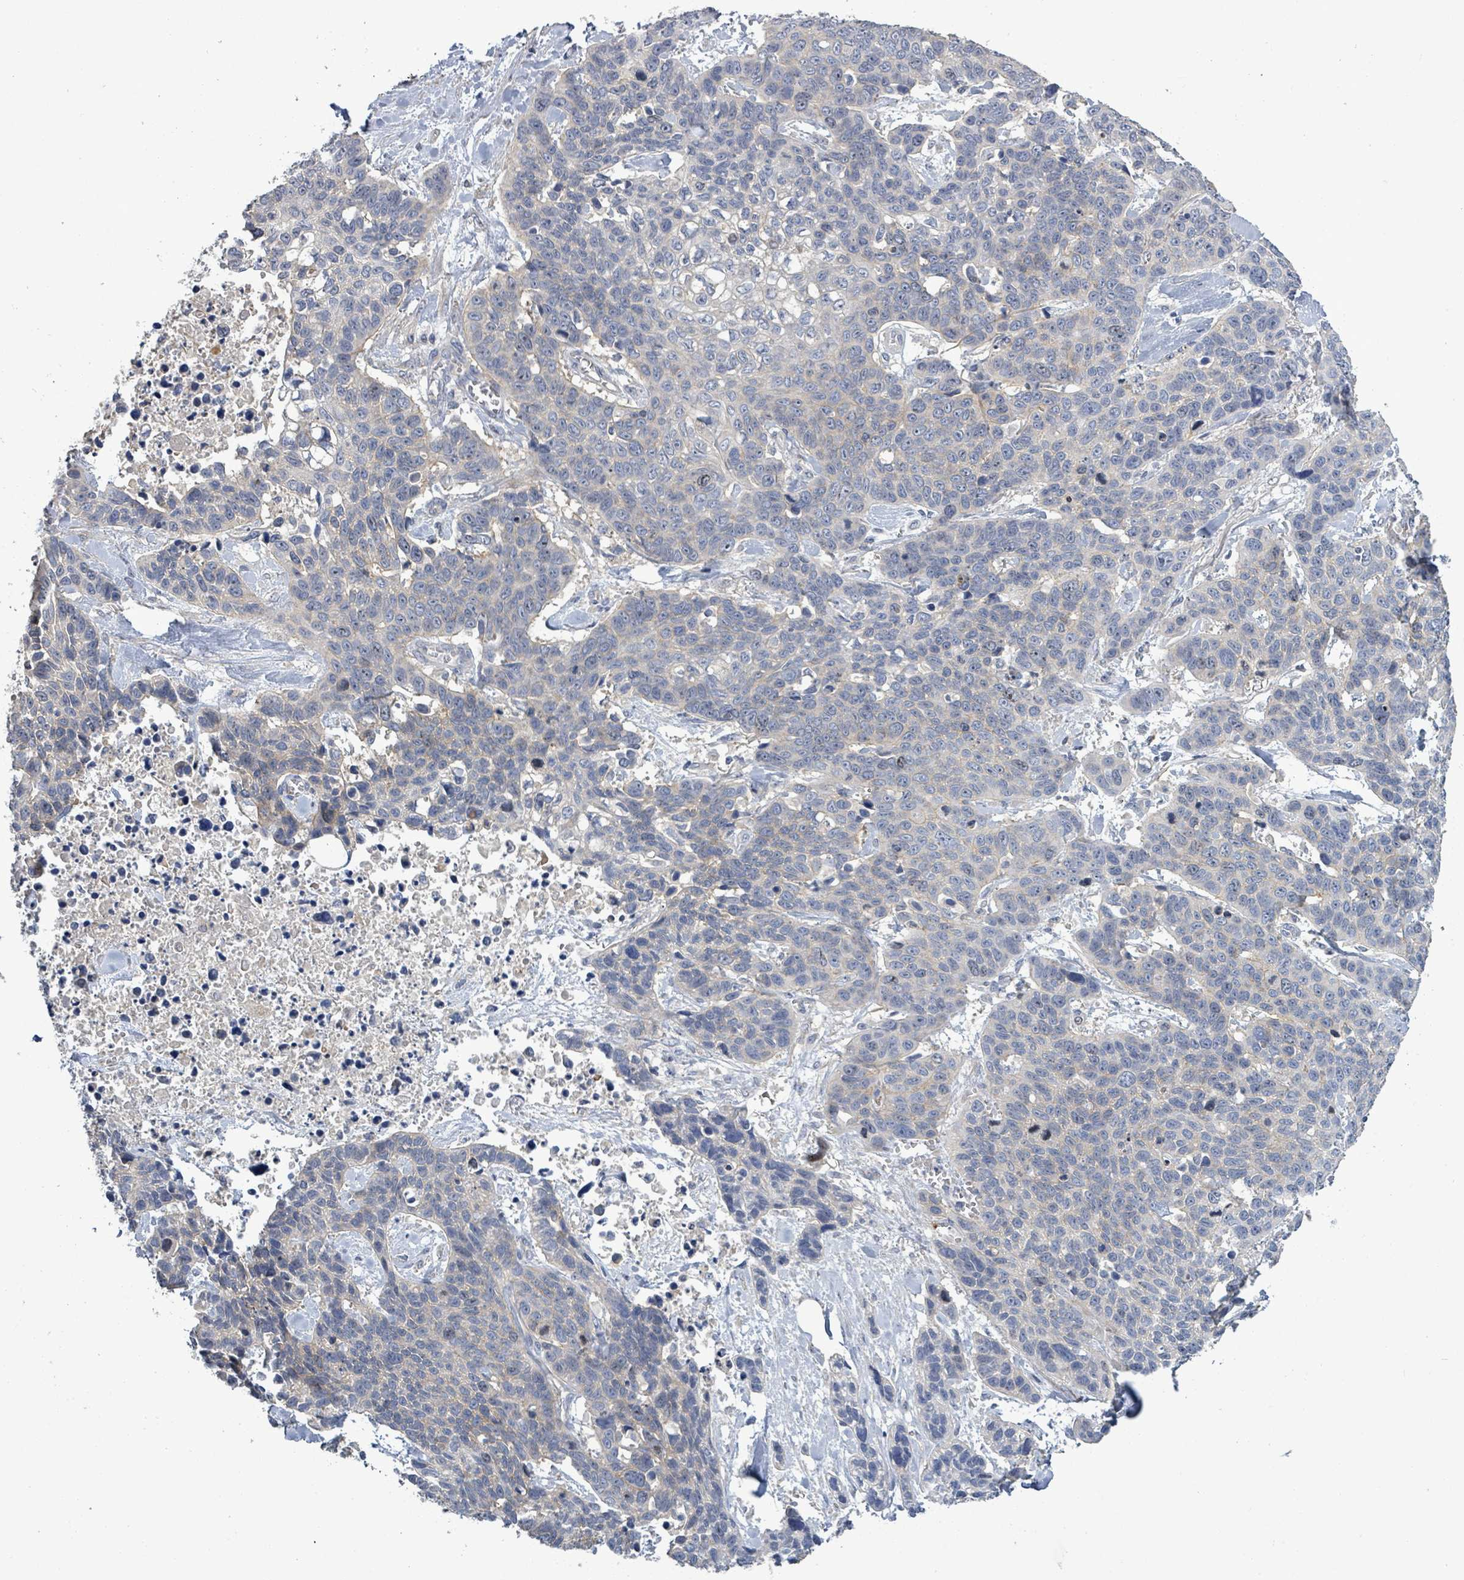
{"staining": {"intensity": "negative", "quantity": "none", "location": "none"}, "tissue": "lung cancer", "cell_type": "Tumor cells", "image_type": "cancer", "snomed": [{"axis": "morphology", "description": "Squamous cell carcinoma, NOS"}, {"axis": "topography", "description": "Lung"}], "caption": "Protein analysis of lung squamous cell carcinoma exhibits no significant positivity in tumor cells. (DAB (3,3'-diaminobenzidine) IHC, high magnification).", "gene": "KRAS", "patient": {"sex": "male", "age": 62}}